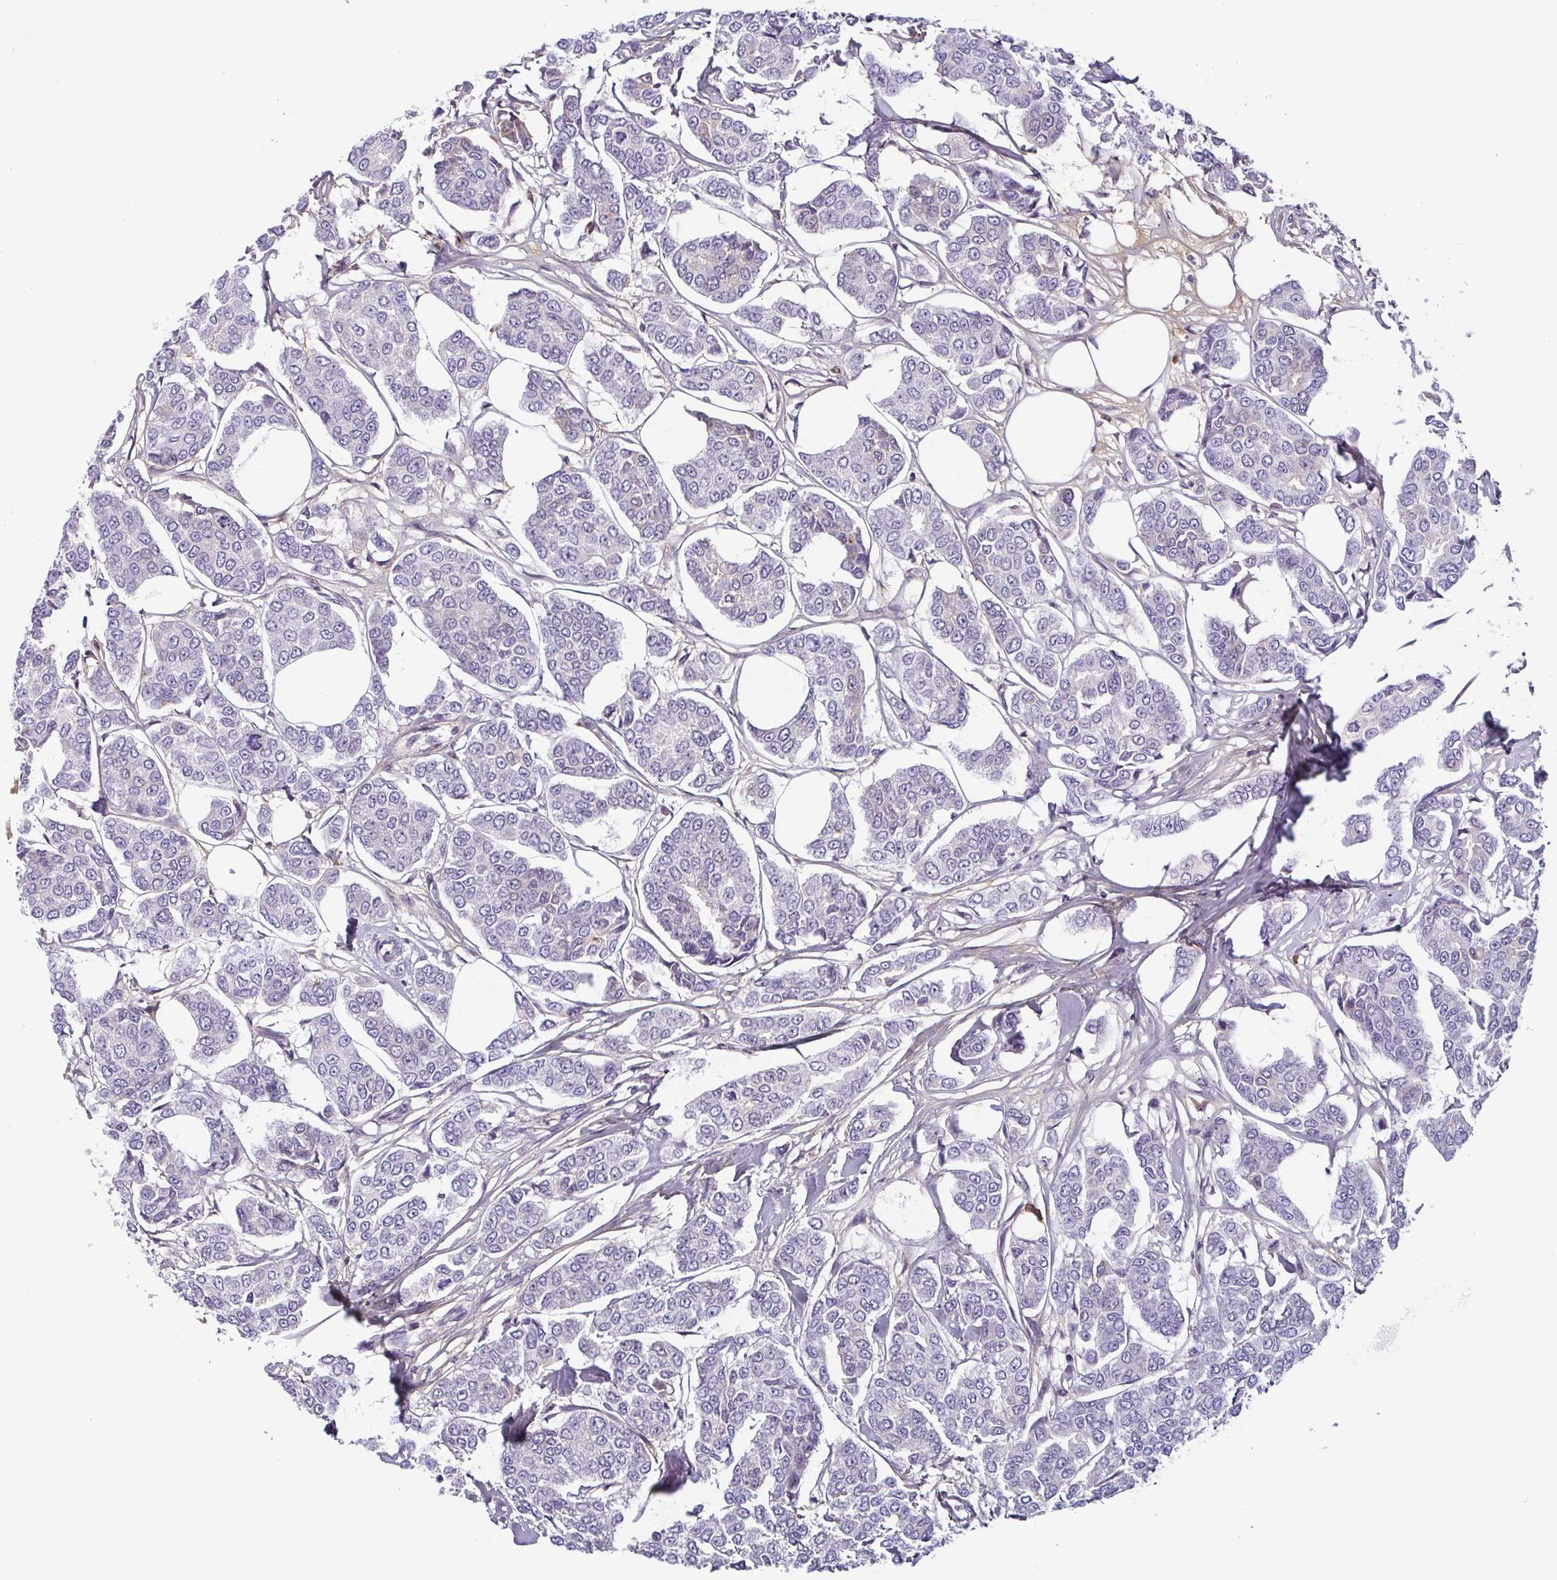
{"staining": {"intensity": "negative", "quantity": "none", "location": "none"}, "tissue": "breast cancer", "cell_type": "Tumor cells", "image_type": "cancer", "snomed": [{"axis": "morphology", "description": "Duct carcinoma"}, {"axis": "topography", "description": "Breast"}], "caption": "Immunohistochemistry image of neoplastic tissue: breast cancer (invasive ductal carcinoma) stained with DAB (3,3'-diaminobenzidine) reveals no significant protein positivity in tumor cells.", "gene": "ECM1", "patient": {"sex": "female", "age": 94}}